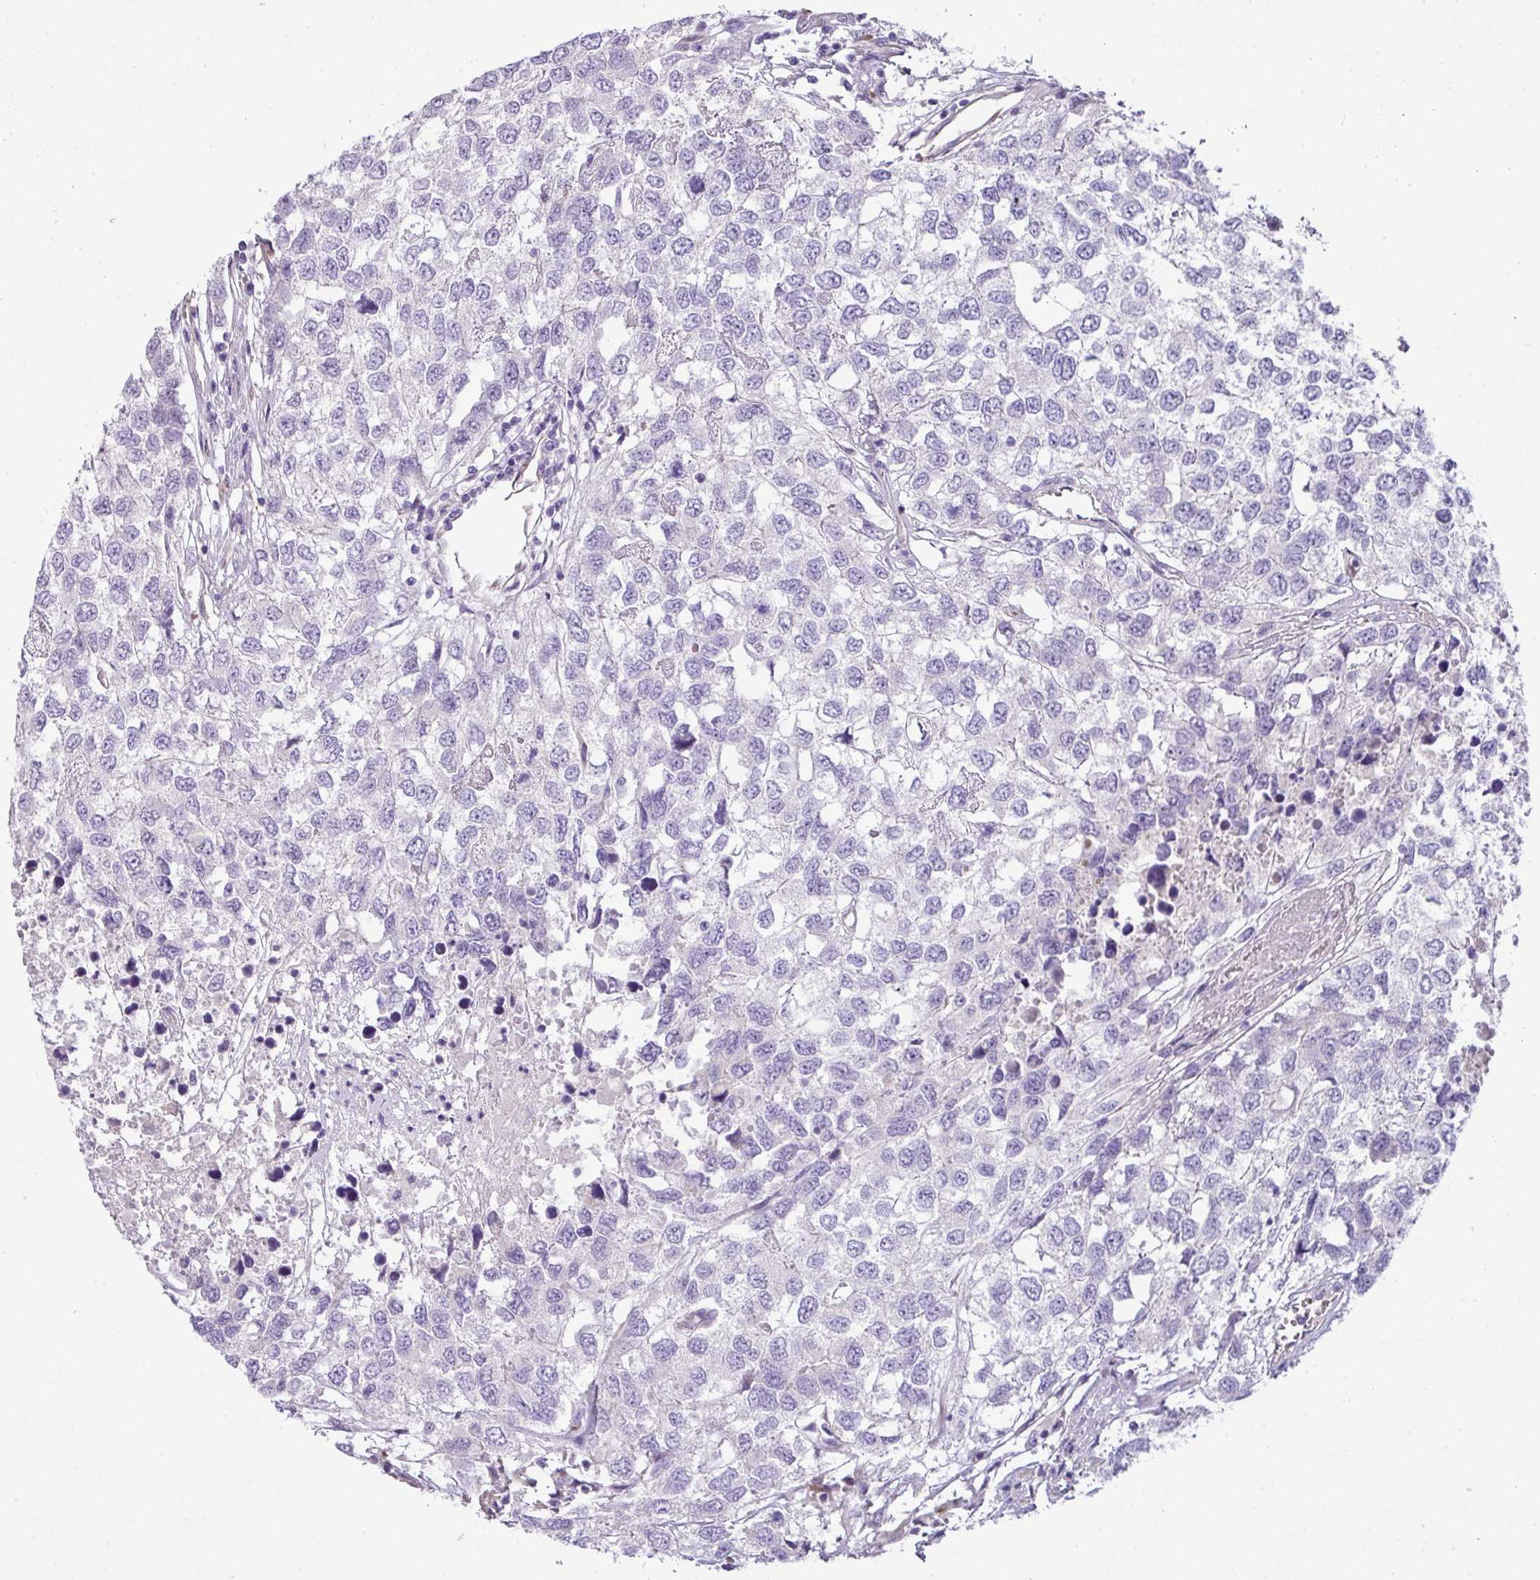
{"staining": {"intensity": "negative", "quantity": "none", "location": "none"}, "tissue": "testis cancer", "cell_type": "Tumor cells", "image_type": "cancer", "snomed": [{"axis": "morphology", "description": "Carcinoma, Embryonal, NOS"}, {"axis": "topography", "description": "Testis"}], "caption": "This is an IHC micrograph of human testis cancer (embryonal carcinoma). There is no expression in tumor cells.", "gene": "PIK3R5", "patient": {"sex": "male", "age": 83}}